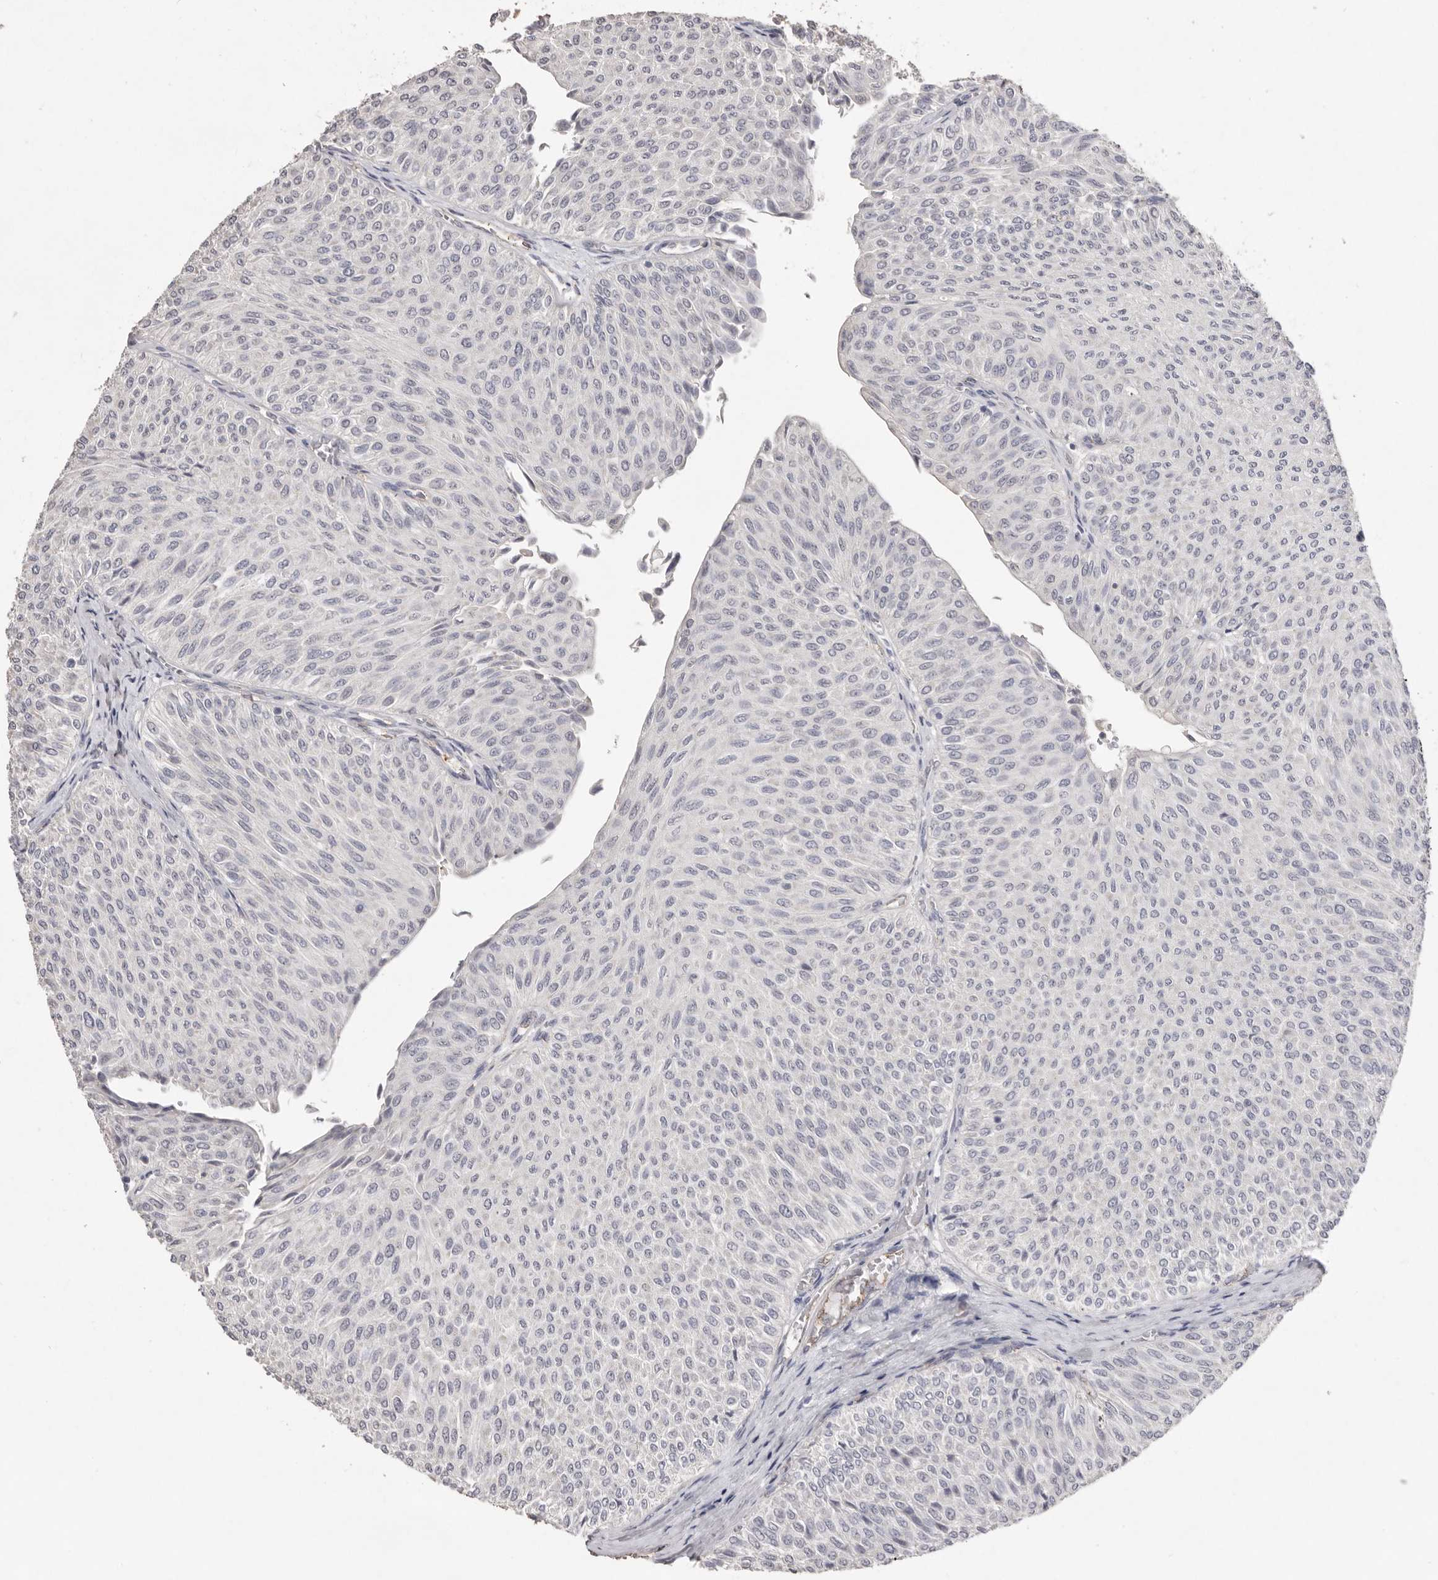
{"staining": {"intensity": "negative", "quantity": "none", "location": "none"}, "tissue": "urothelial cancer", "cell_type": "Tumor cells", "image_type": "cancer", "snomed": [{"axis": "morphology", "description": "Urothelial carcinoma, Low grade"}, {"axis": "topography", "description": "Urinary bladder"}], "caption": "Urothelial cancer was stained to show a protein in brown. There is no significant staining in tumor cells.", "gene": "ZYG11B", "patient": {"sex": "male", "age": 78}}